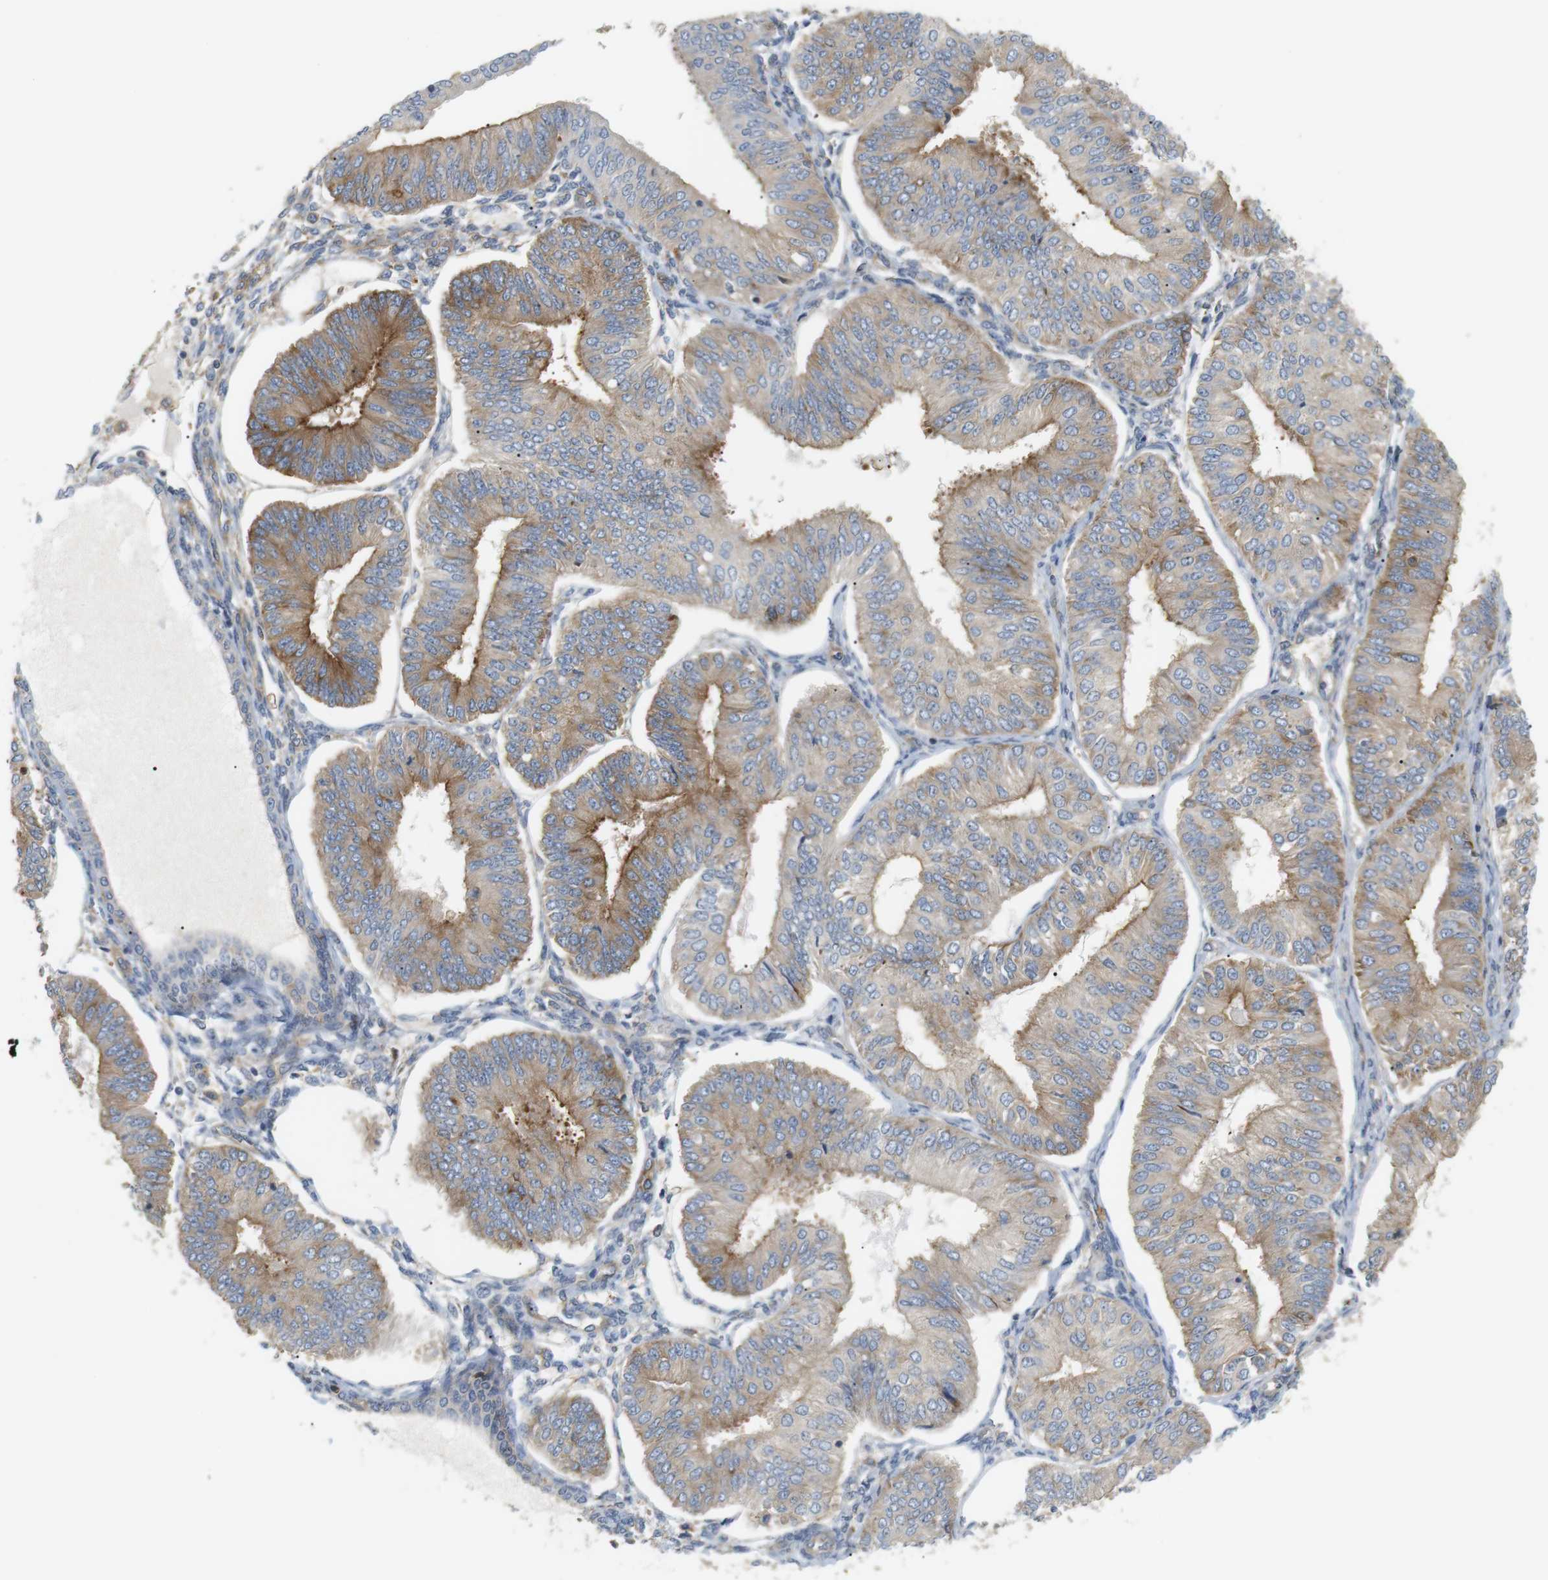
{"staining": {"intensity": "moderate", "quantity": "25%-75%", "location": "cytoplasmic/membranous"}, "tissue": "endometrial cancer", "cell_type": "Tumor cells", "image_type": "cancer", "snomed": [{"axis": "morphology", "description": "Adenocarcinoma, NOS"}, {"axis": "topography", "description": "Endometrium"}], "caption": "Endometrial adenocarcinoma tissue exhibits moderate cytoplasmic/membranous staining in approximately 25%-75% of tumor cells (DAB = brown stain, brightfield microscopy at high magnification).", "gene": "TMEM200A", "patient": {"sex": "female", "age": 58}}